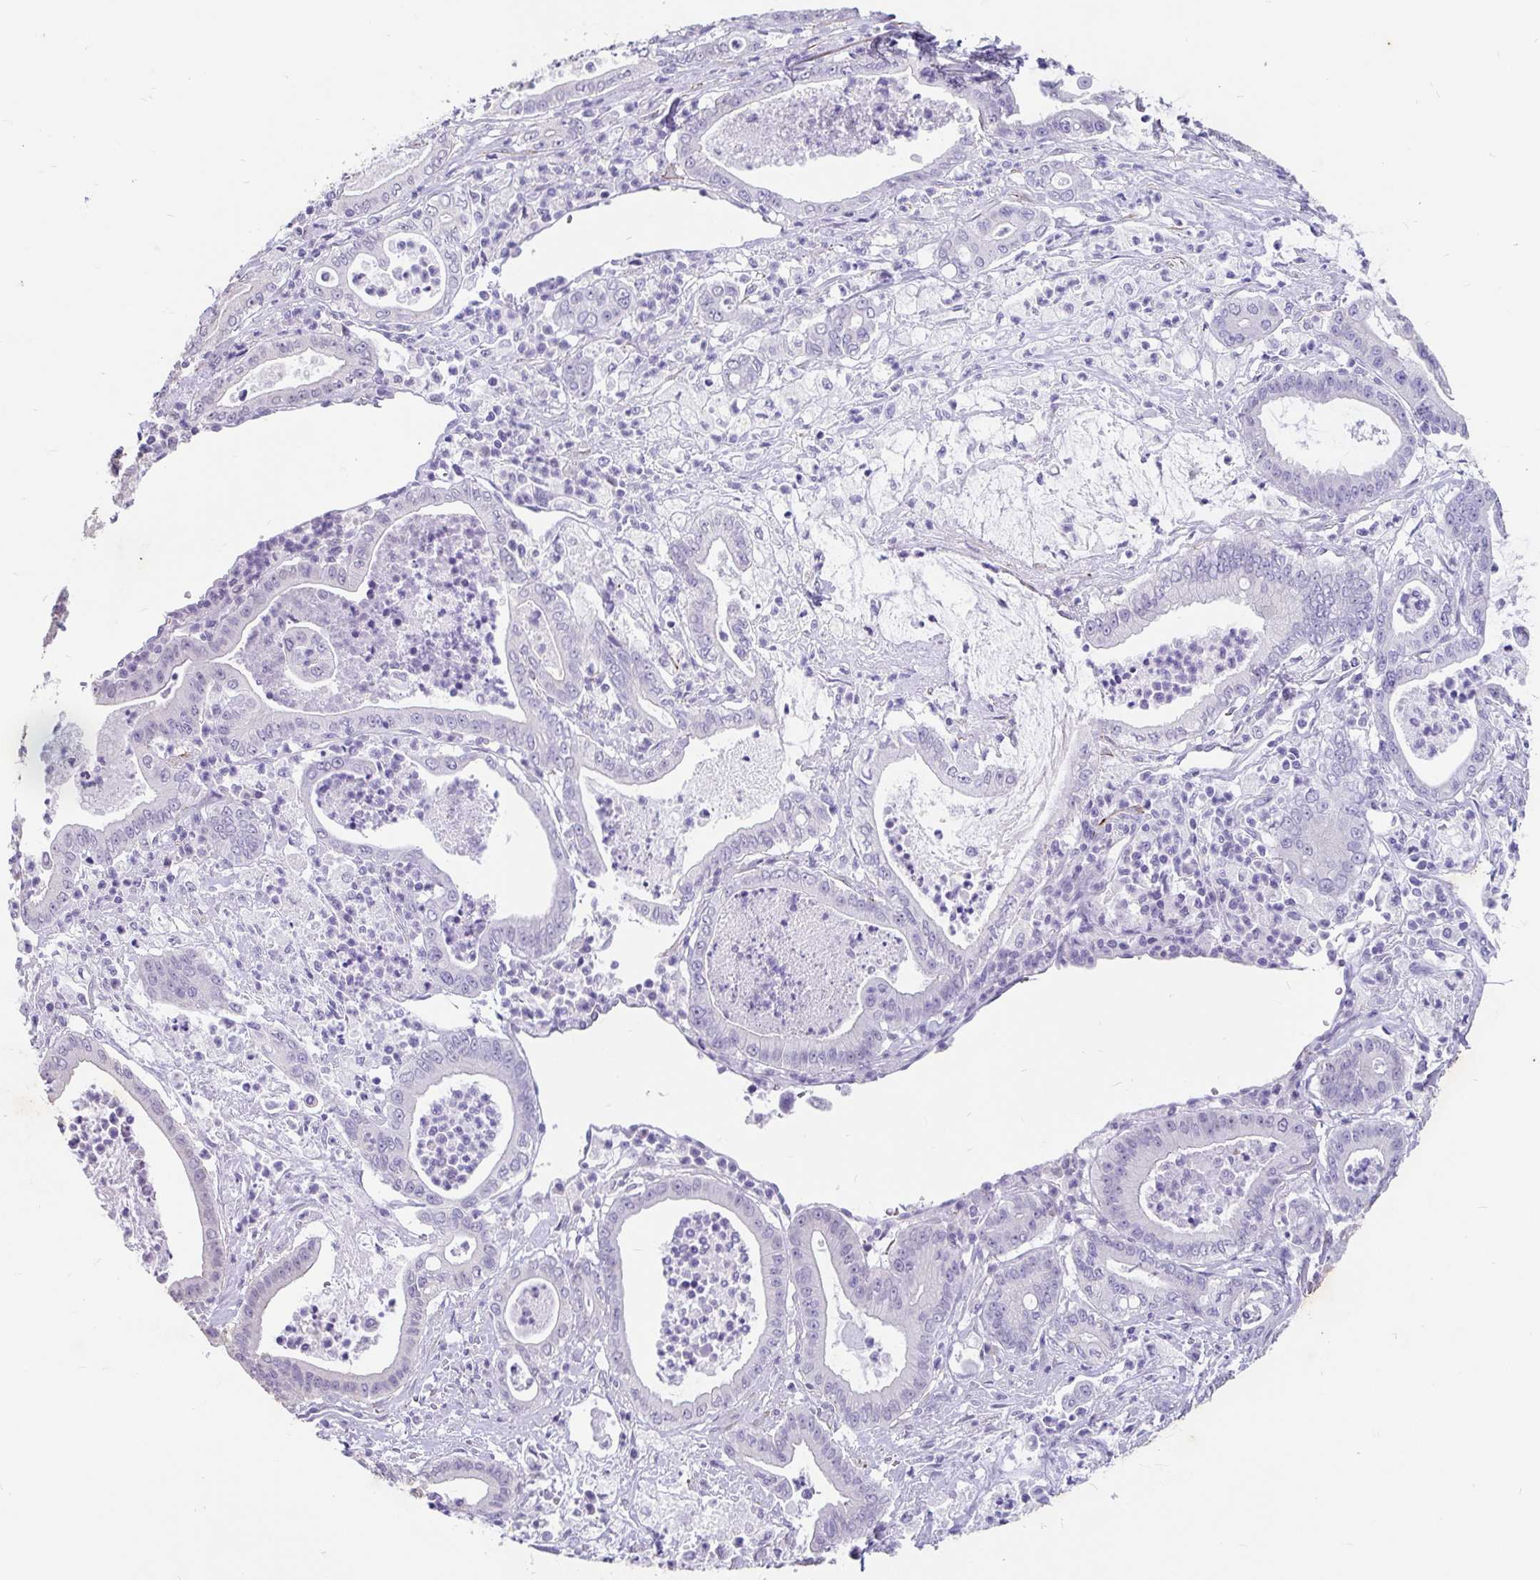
{"staining": {"intensity": "negative", "quantity": "none", "location": "none"}, "tissue": "pancreatic cancer", "cell_type": "Tumor cells", "image_type": "cancer", "snomed": [{"axis": "morphology", "description": "Adenocarcinoma, NOS"}, {"axis": "topography", "description": "Pancreas"}], "caption": "The histopathology image exhibits no significant positivity in tumor cells of adenocarcinoma (pancreatic).", "gene": "EML5", "patient": {"sex": "male", "age": 71}}